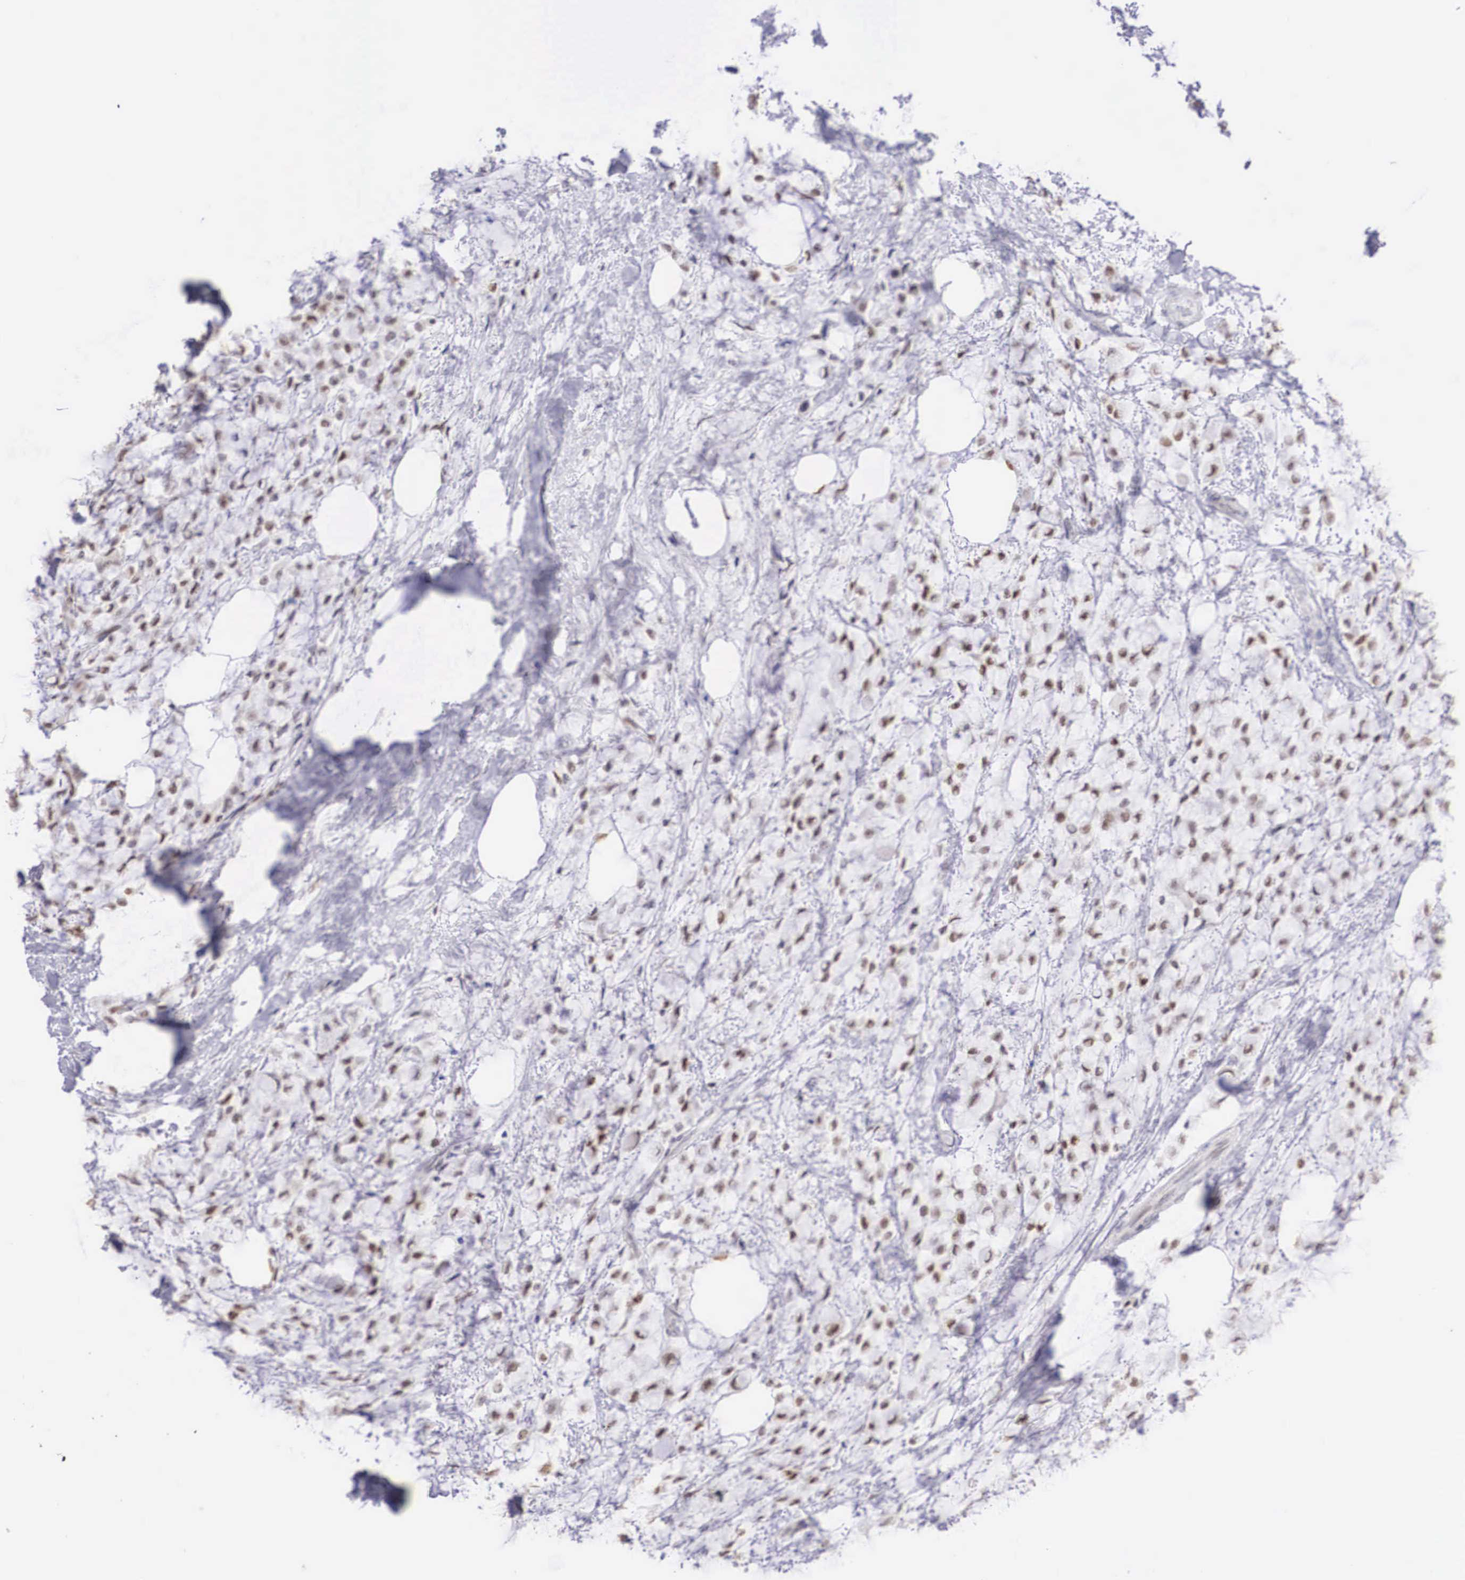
{"staining": {"intensity": "moderate", "quantity": "25%-75%", "location": "nuclear"}, "tissue": "breast cancer", "cell_type": "Tumor cells", "image_type": "cancer", "snomed": [{"axis": "morphology", "description": "Lobular carcinoma"}, {"axis": "topography", "description": "Breast"}], "caption": "This histopathology image demonstrates IHC staining of human breast cancer (lobular carcinoma), with medium moderate nuclear expression in approximately 25%-75% of tumor cells.", "gene": "HMGN5", "patient": {"sex": "female", "age": 85}}